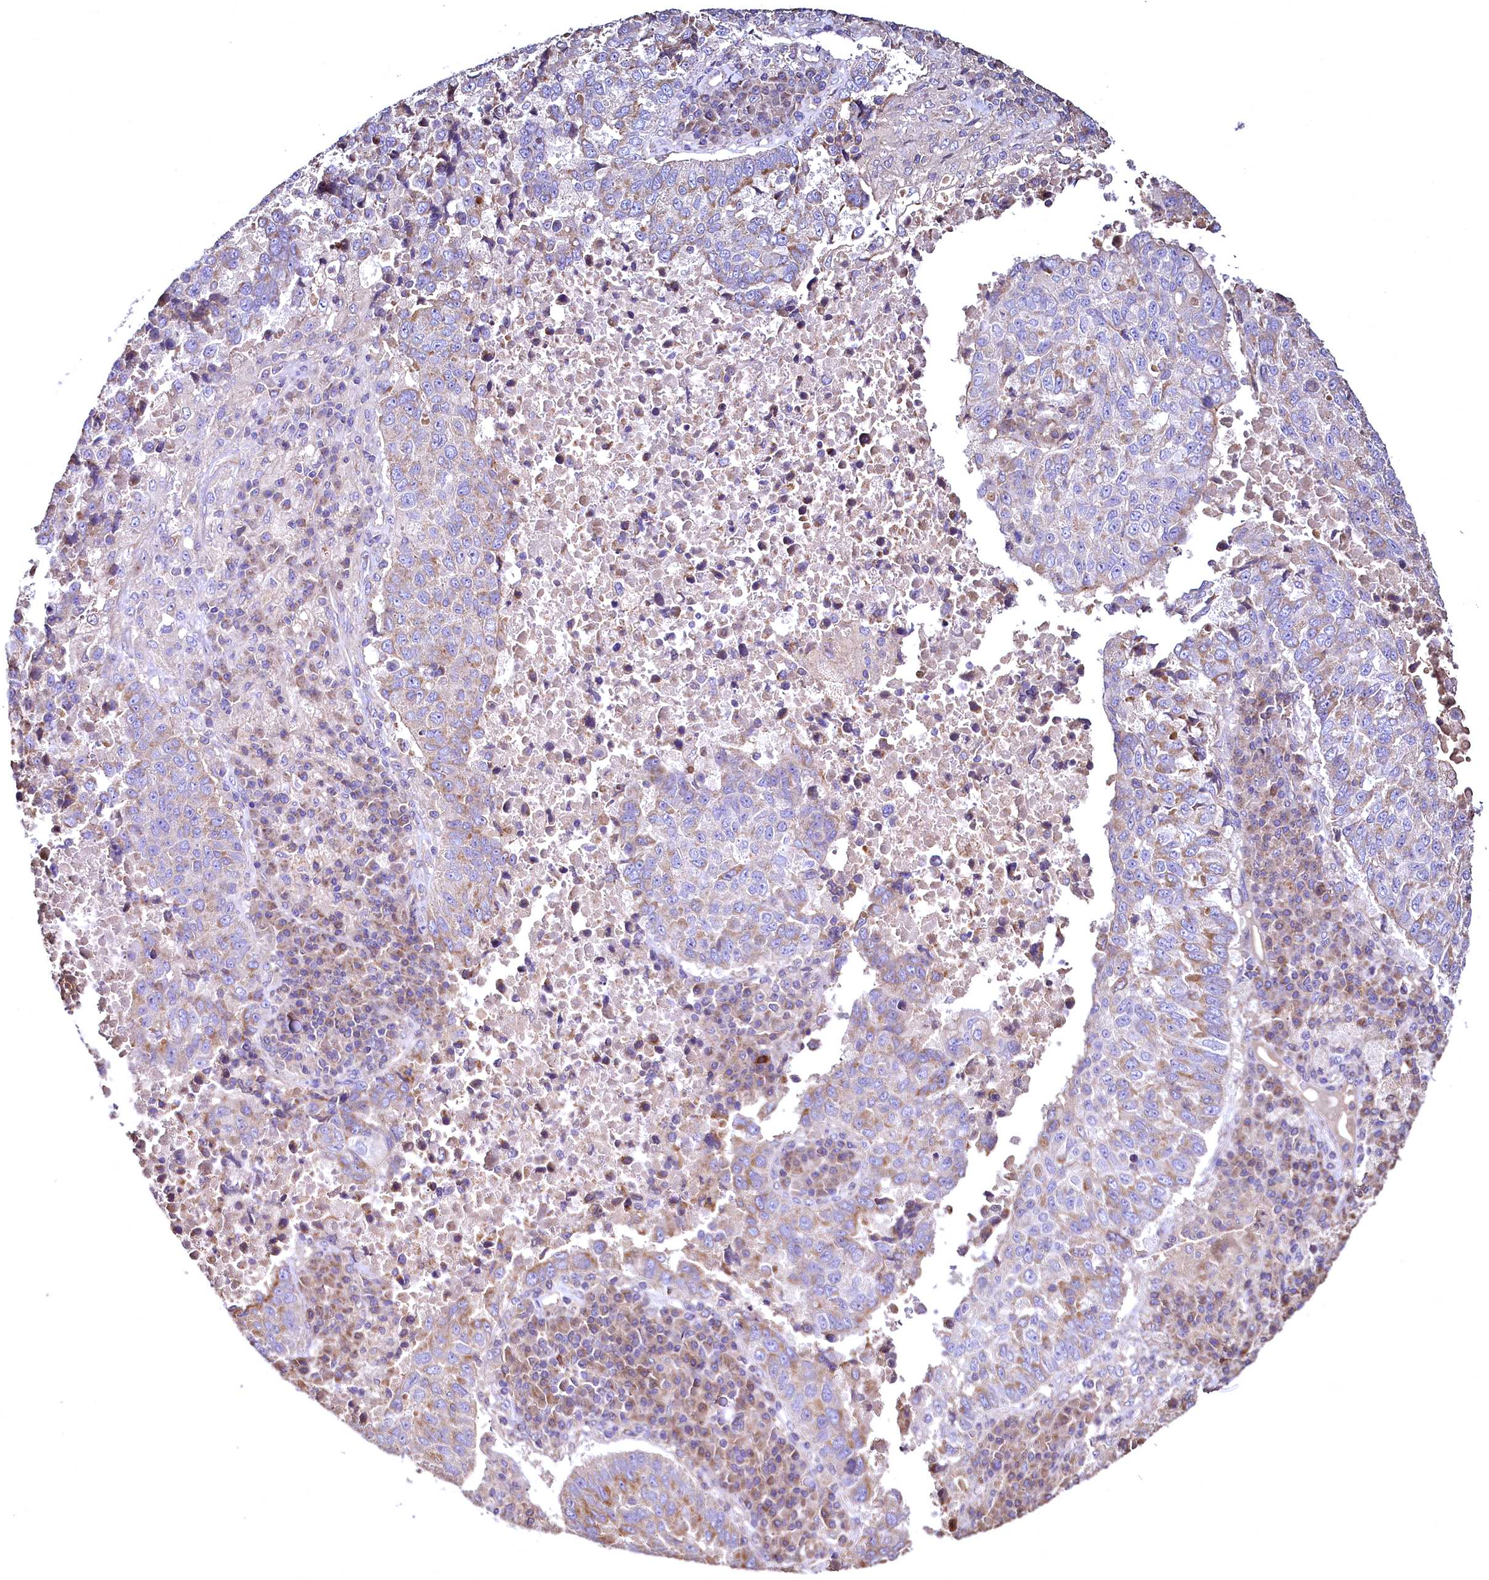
{"staining": {"intensity": "moderate", "quantity": "<25%", "location": "cytoplasmic/membranous"}, "tissue": "lung cancer", "cell_type": "Tumor cells", "image_type": "cancer", "snomed": [{"axis": "morphology", "description": "Squamous cell carcinoma, NOS"}, {"axis": "topography", "description": "Lung"}], "caption": "The immunohistochemical stain highlights moderate cytoplasmic/membranous positivity in tumor cells of lung cancer tissue.", "gene": "TBCEL", "patient": {"sex": "male", "age": 73}}